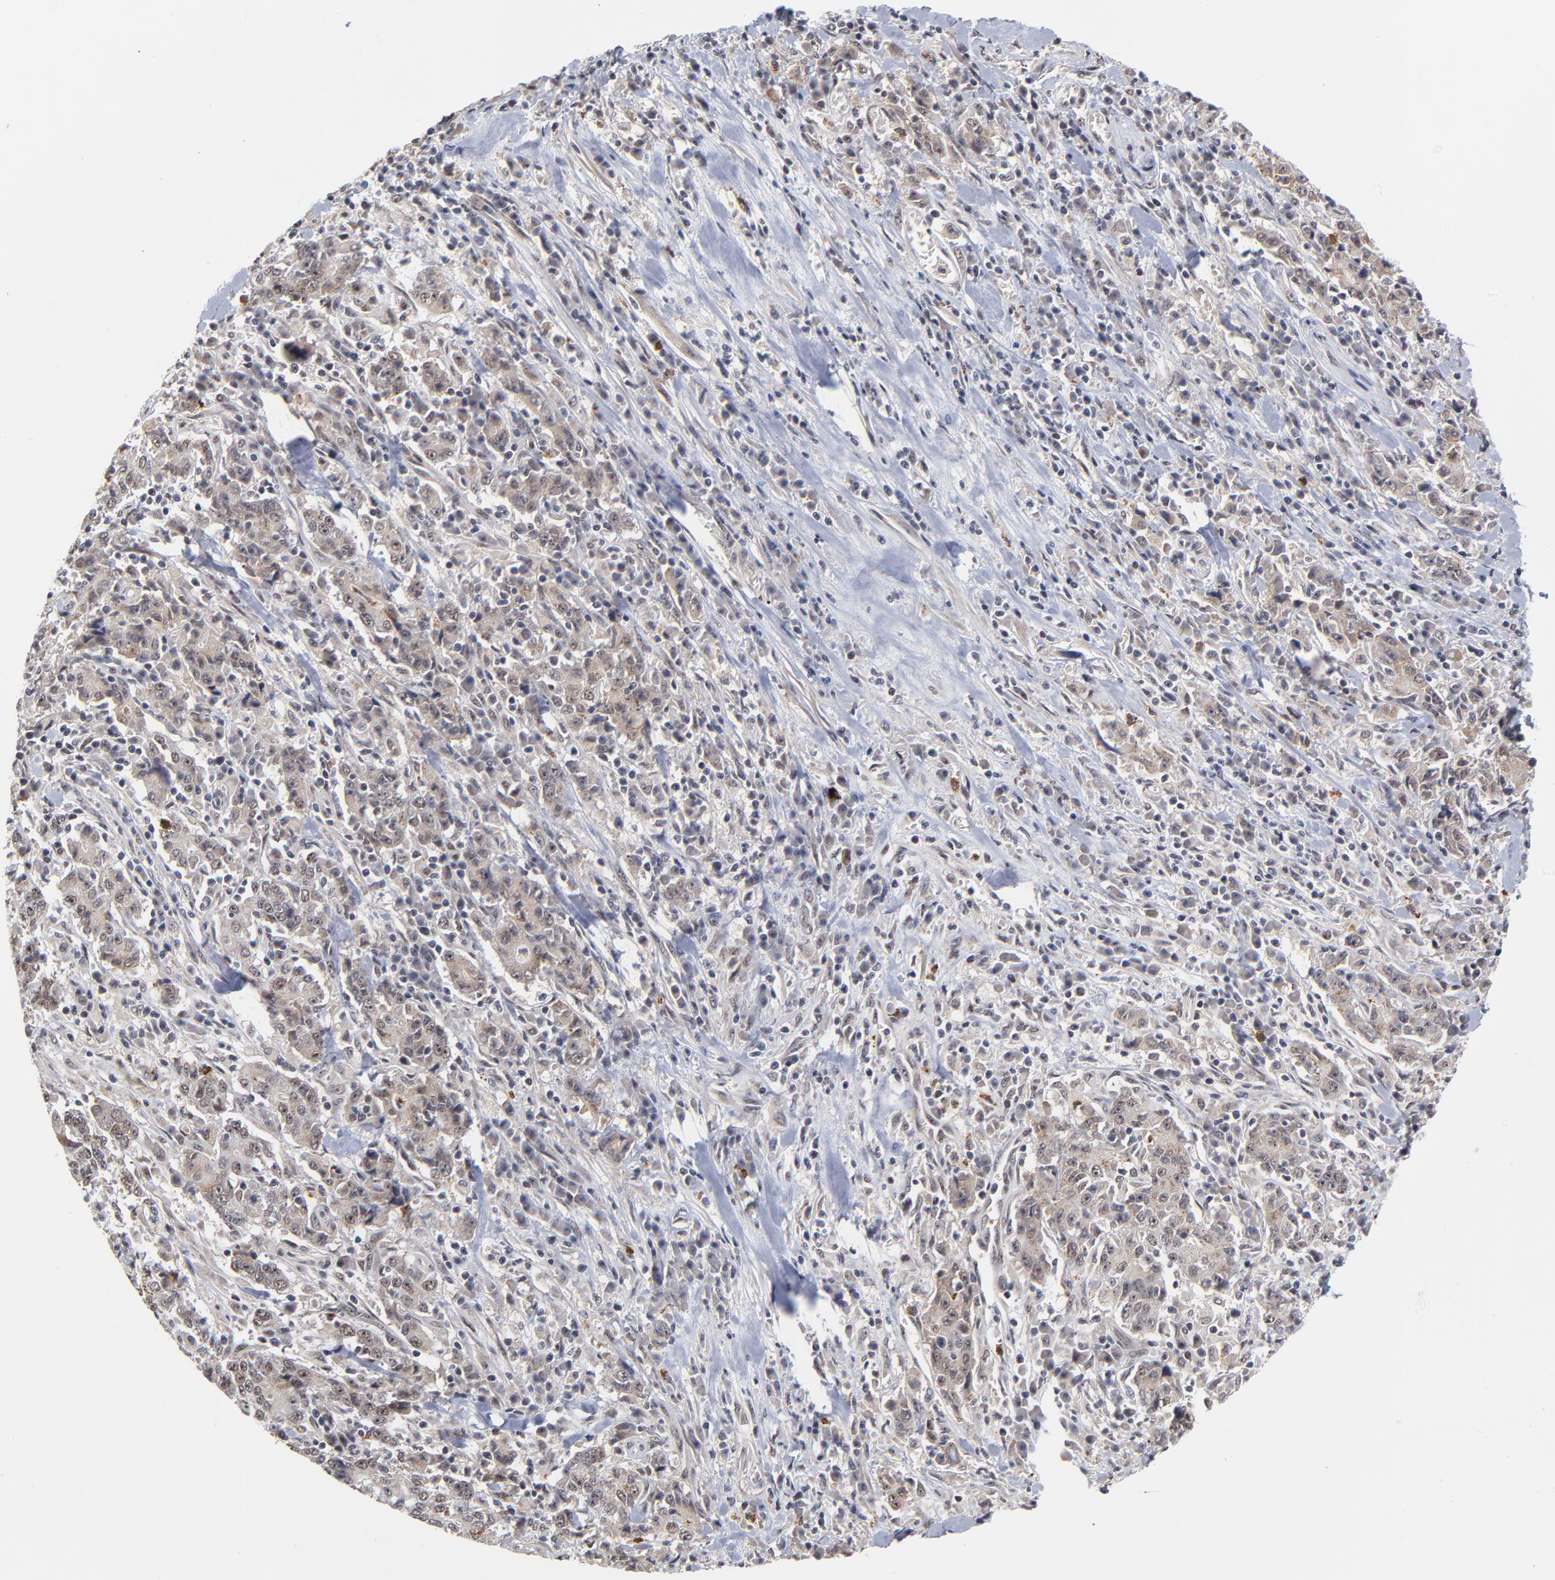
{"staining": {"intensity": "weak", "quantity": "25%-75%", "location": "cytoplasmic/membranous"}, "tissue": "stomach cancer", "cell_type": "Tumor cells", "image_type": "cancer", "snomed": [{"axis": "morphology", "description": "Normal tissue, NOS"}, {"axis": "morphology", "description": "Adenocarcinoma, NOS"}, {"axis": "topography", "description": "Stomach, upper"}, {"axis": "topography", "description": "Stomach"}], "caption": "IHC photomicrograph of neoplastic tissue: human stomach adenocarcinoma stained using IHC demonstrates low levels of weak protein expression localized specifically in the cytoplasmic/membranous of tumor cells, appearing as a cytoplasmic/membranous brown color.", "gene": "ZNF419", "patient": {"sex": "male", "age": 59}}